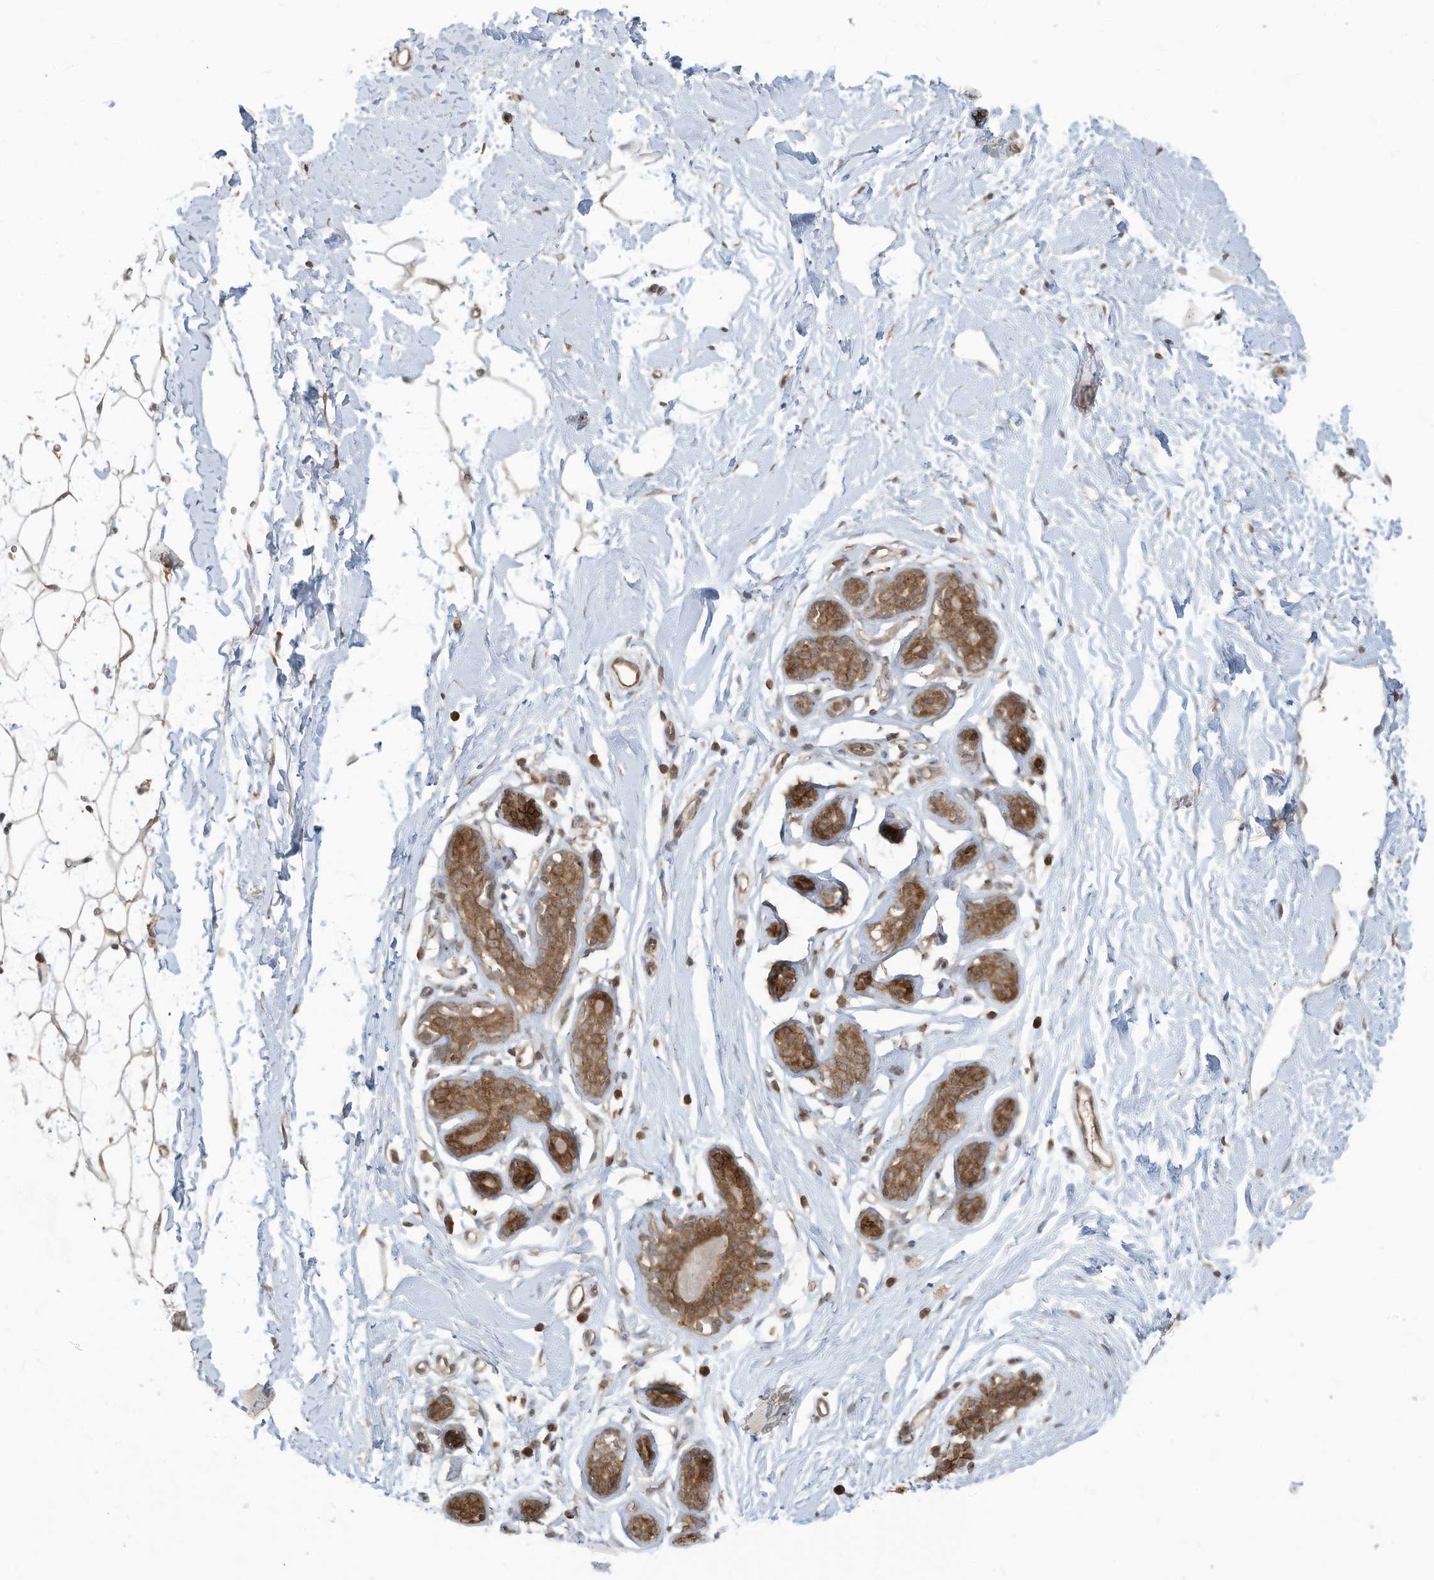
{"staining": {"intensity": "moderate", "quantity": ">75%", "location": "cytoplasmic/membranous"}, "tissue": "adipose tissue", "cell_type": "Adipocytes", "image_type": "normal", "snomed": [{"axis": "morphology", "description": "Normal tissue, NOS"}, {"axis": "topography", "description": "Breast"}], "caption": "Protein staining of benign adipose tissue shows moderate cytoplasmic/membranous positivity in approximately >75% of adipocytes. The protein of interest is stained brown, and the nuclei are stained in blue (DAB (3,3'-diaminobenzidine) IHC with brightfield microscopy, high magnification).", "gene": "CARF", "patient": {"sex": "female", "age": 23}}